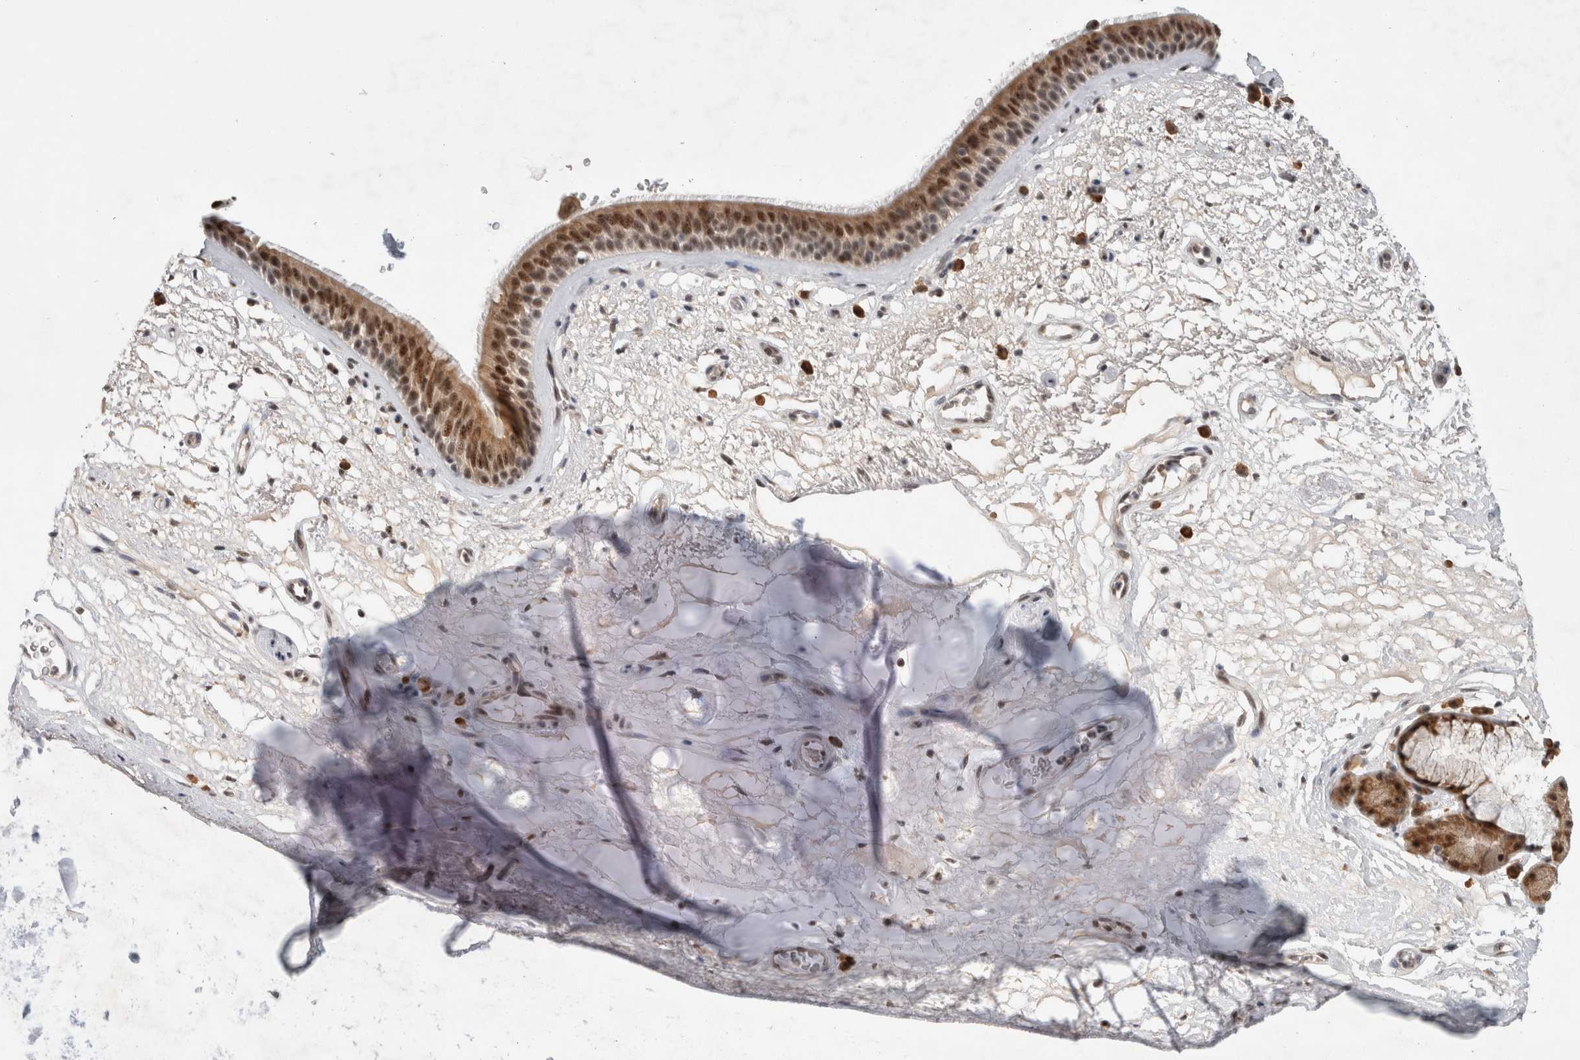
{"staining": {"intensity": "strong", "quantity": ">75%", "location": "cytoplasmic/membranous,nuclear"}, "tissue": "bronchus", "cell_type": "Respiratory epithelial cells", "image_type": "normal", "snomed": [{"axis": "morphology", "description": "Normal tissue, NOS"}, {"axis": "topography", "description": "Cartilage tissue"}], "caption": "An IHC micrograph of benign tissue is shown. Protein staining in brown shows strong cytoplasmic/membranous,nuclear positivity in bronchus within respiratory epithelial cells.", "gene": "NCAPG2", "patient": {"sex": "female", "age": 63}}